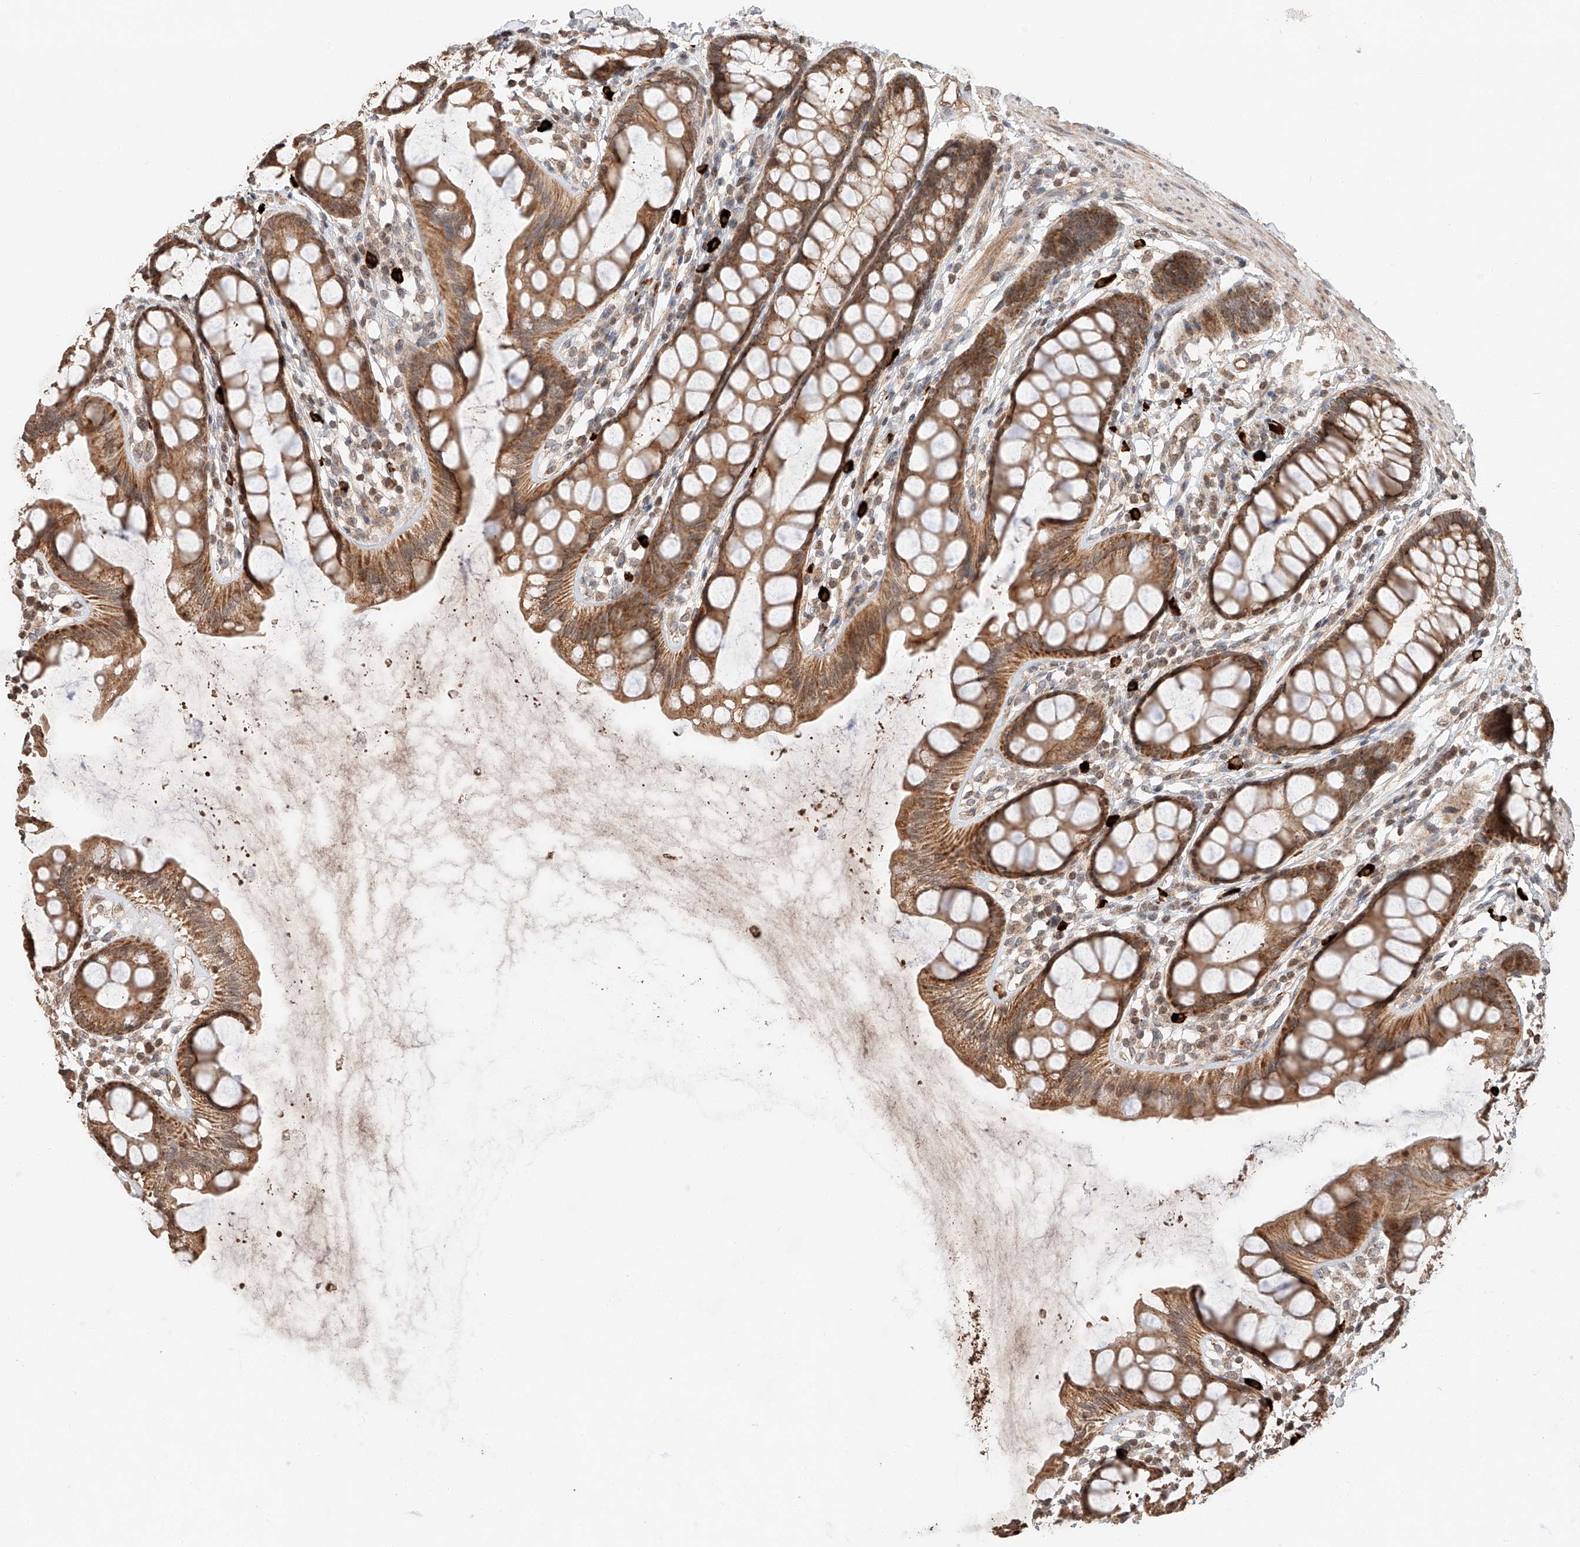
{"staining": {"intensity": "moderate", "quantity": ">75%", "location": "cytoplasmic/membranous"}, "tissue": "rectum", "cell_type": "Glandular cells", "image_type": "normal", "snomed": [{"axis": "morphology", "description": "Normal tissue, NOS"}, {"axis": "topography", "description": "Rectum"}], "caption": "Glandular cells demonstrate moderate cytoplasmic/membranous expression in approximately >75% of cells in benign rectum.", "gene": "ARHGAP33", "patient": {"sex": "female", "age": 65}}